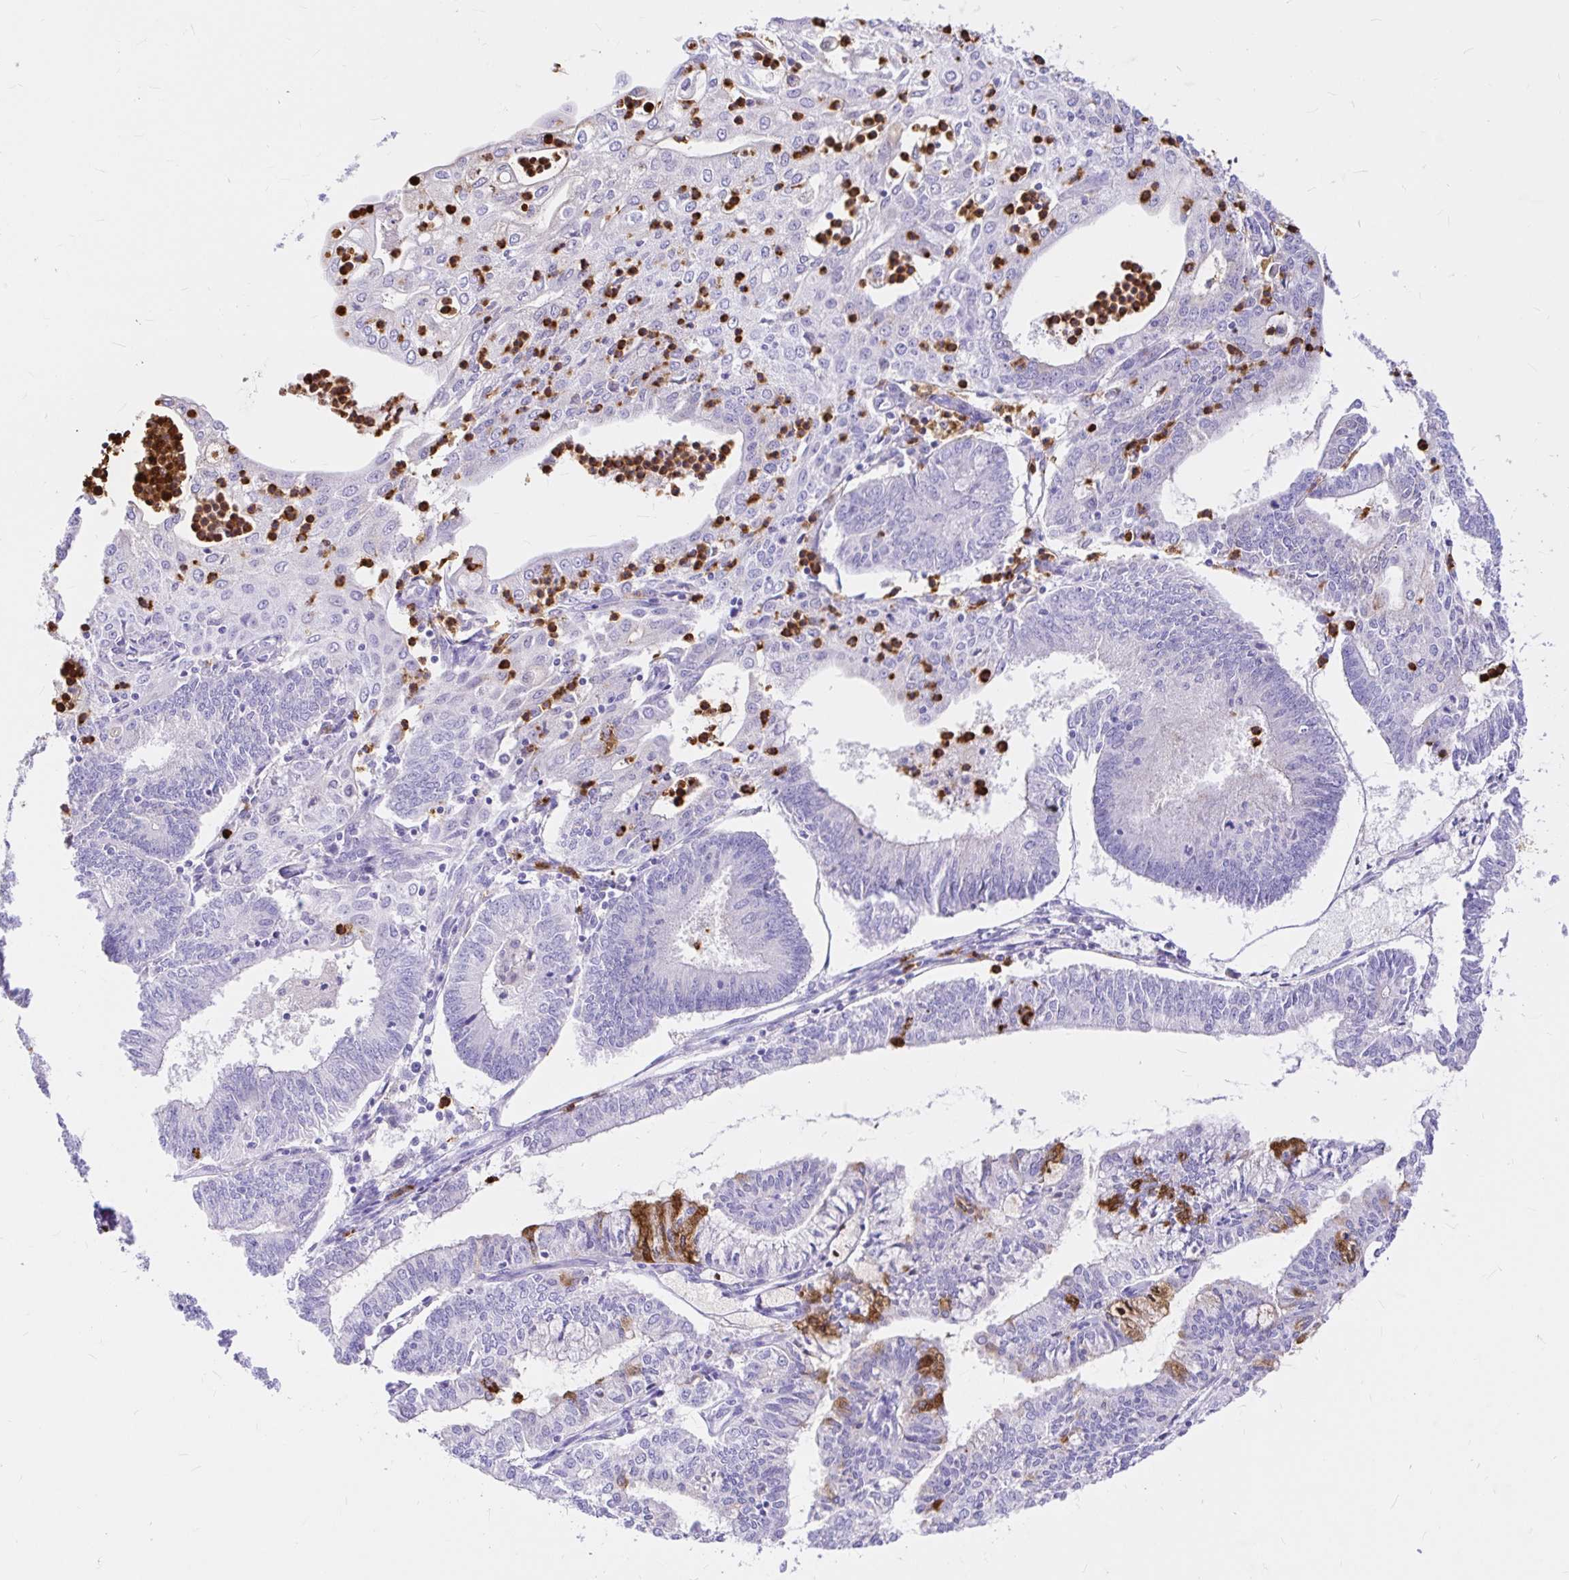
{"staining": {"intensity": "moderate", "quantity": "<25%", "location": "cytoplasmic/membranous"}, "tissue": "endometrial cancer", "cell_type": "Tumor cells", "image_type": "cancer", "snomed": [{"axis": "morphology", "description": "Adenocarcinoma, NOS"}, {"axis": "topography", "description": "Endometrium"}], "caption": "Human endometrial cancer (adenocarcinoma) stained with a protein marker displays moderate staining in tumor cells.", "gene": "CLEC1B", "patient": {"sex": "female", "age": 61}}